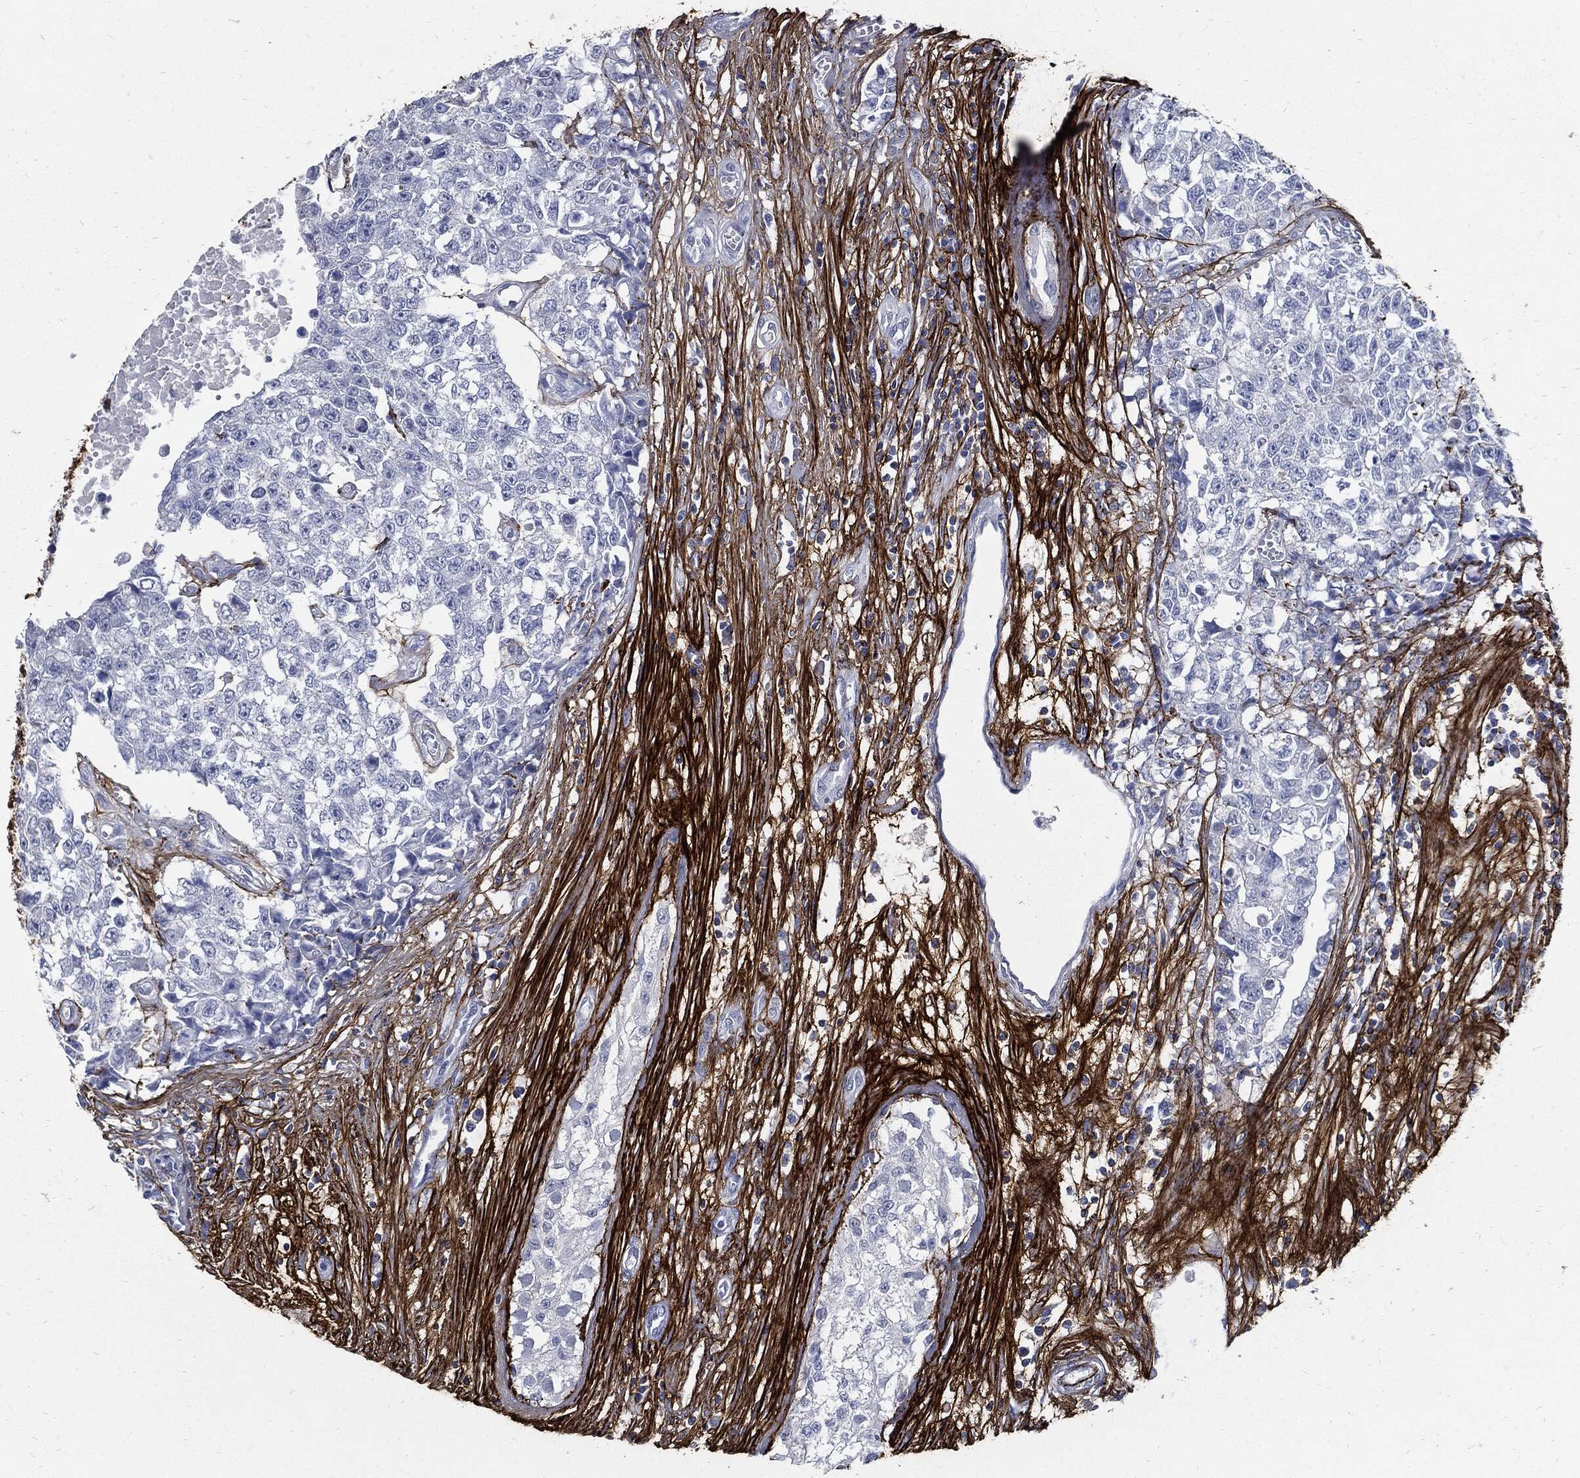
{"staining": {"intensity": "negative", "quantity": "none", "location": "none"}, "tissue": "testis cancer", "cell_type": "Tumor cells", "image_type": "cancer", "snomed": [{"axis": "morphology", "description": "Seminoma, NOS"}, {"axis": "morphology", "description": "Carcinoma, Embryonal, NOS"}, {"axis": "topography", "description": "Testis"}], "caption": "Micrograph shows no significant protein positivity in tumor cells of seminoma (testis).", "gene": "FBN1", "patient": {"sex": "male", "age": 22}}